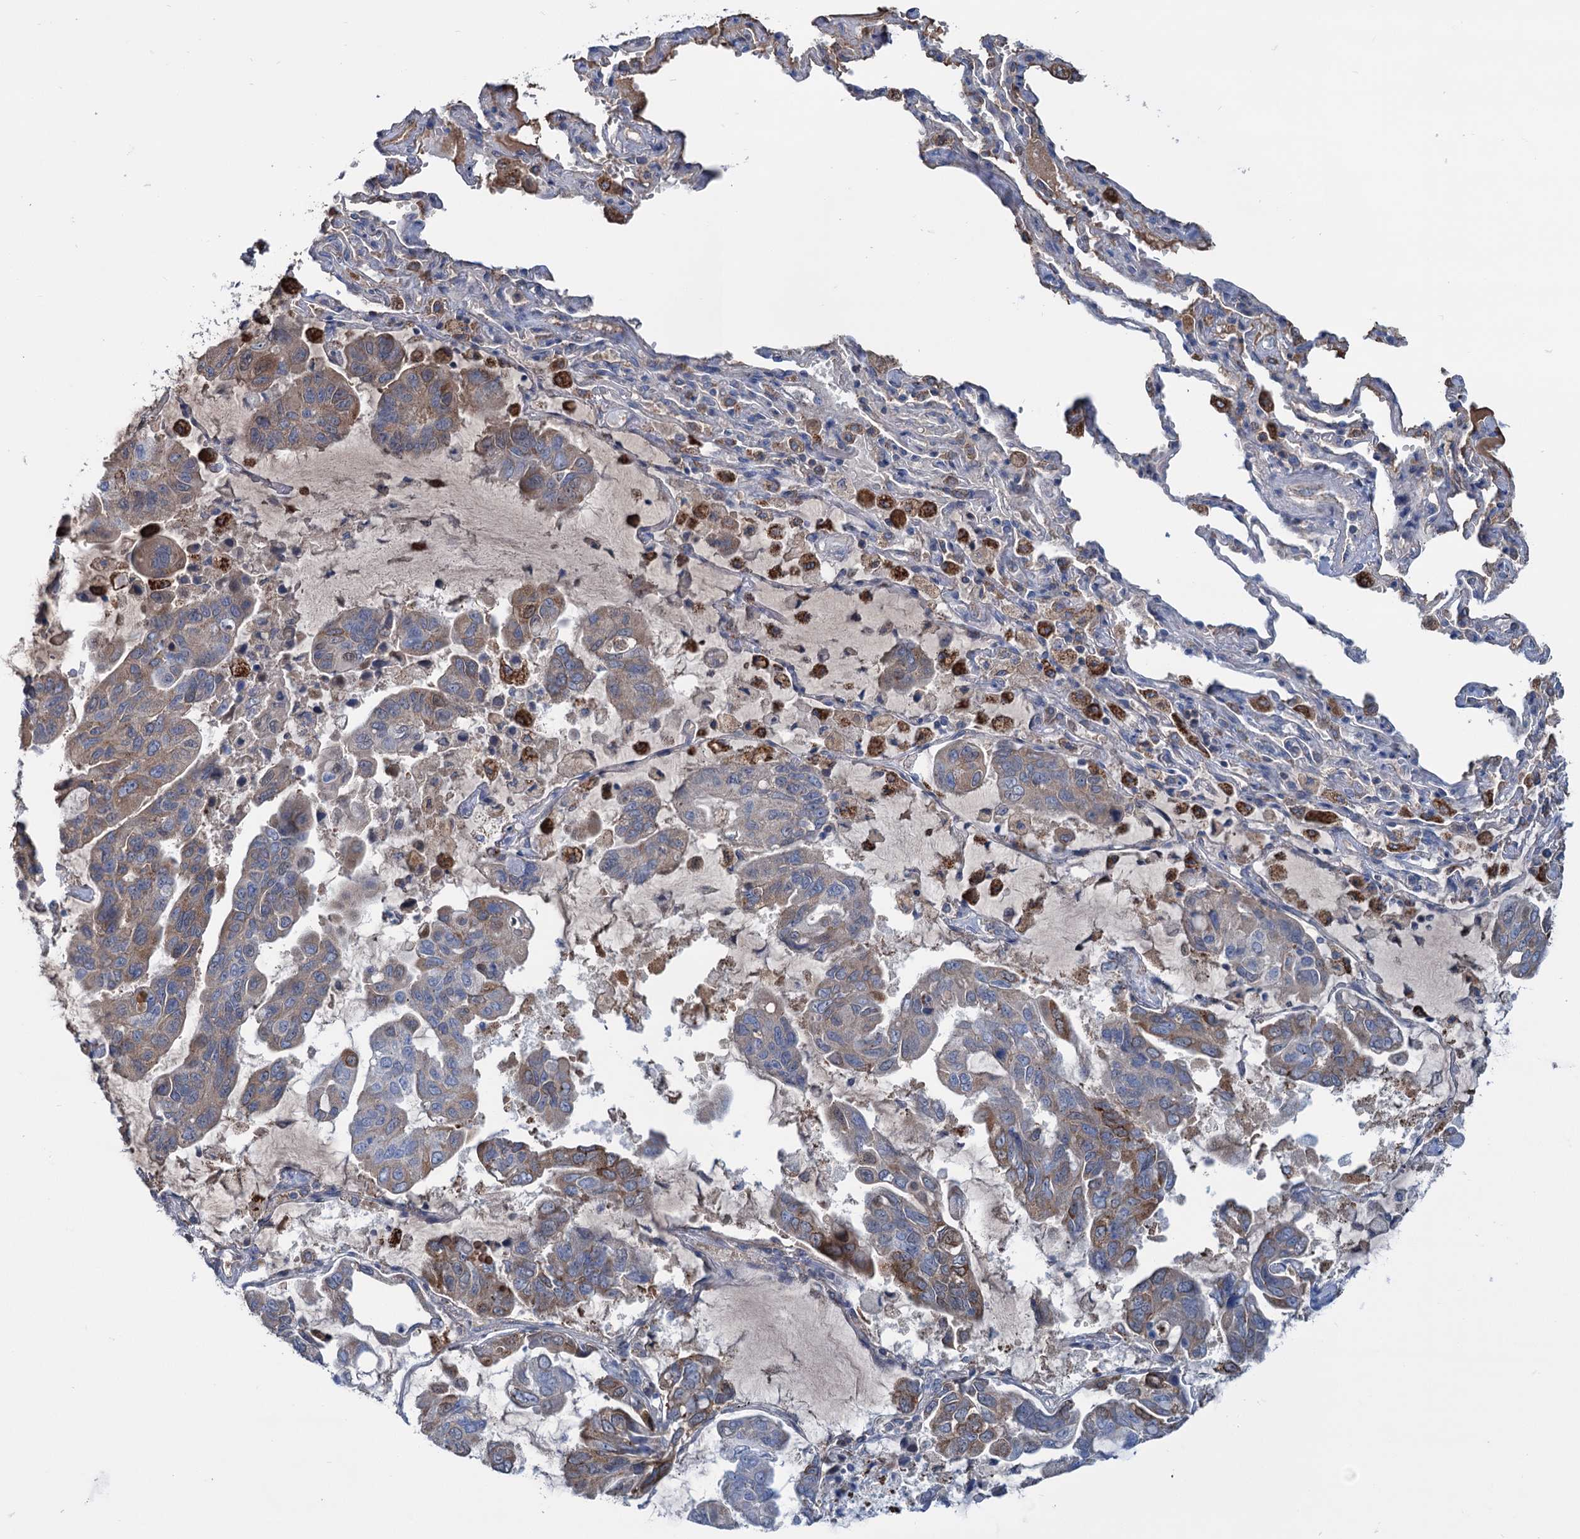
{"staining": {"intensity": "moderate", "quantity": "<25%", "location": "cytoplasmic/membranous"}, "tissue": "lung cancer", "cell_type": "Tumor cells", "image_type": "cancer", "snomed": [{"axis": "morphology", "description": "Adenocarcinoma, NOS"}, {"axis": "topography", "description": "Lung"}], "caption": "Approximately <25% of tumor cells in human adenocarcinoma (lung) demonstrate moderate cytoplasmic/membranous protein positivity as visualized by brown immunohistochemical staining.", "gene": "LPIN1", "patient": {"sex": "male", "age": 64}}